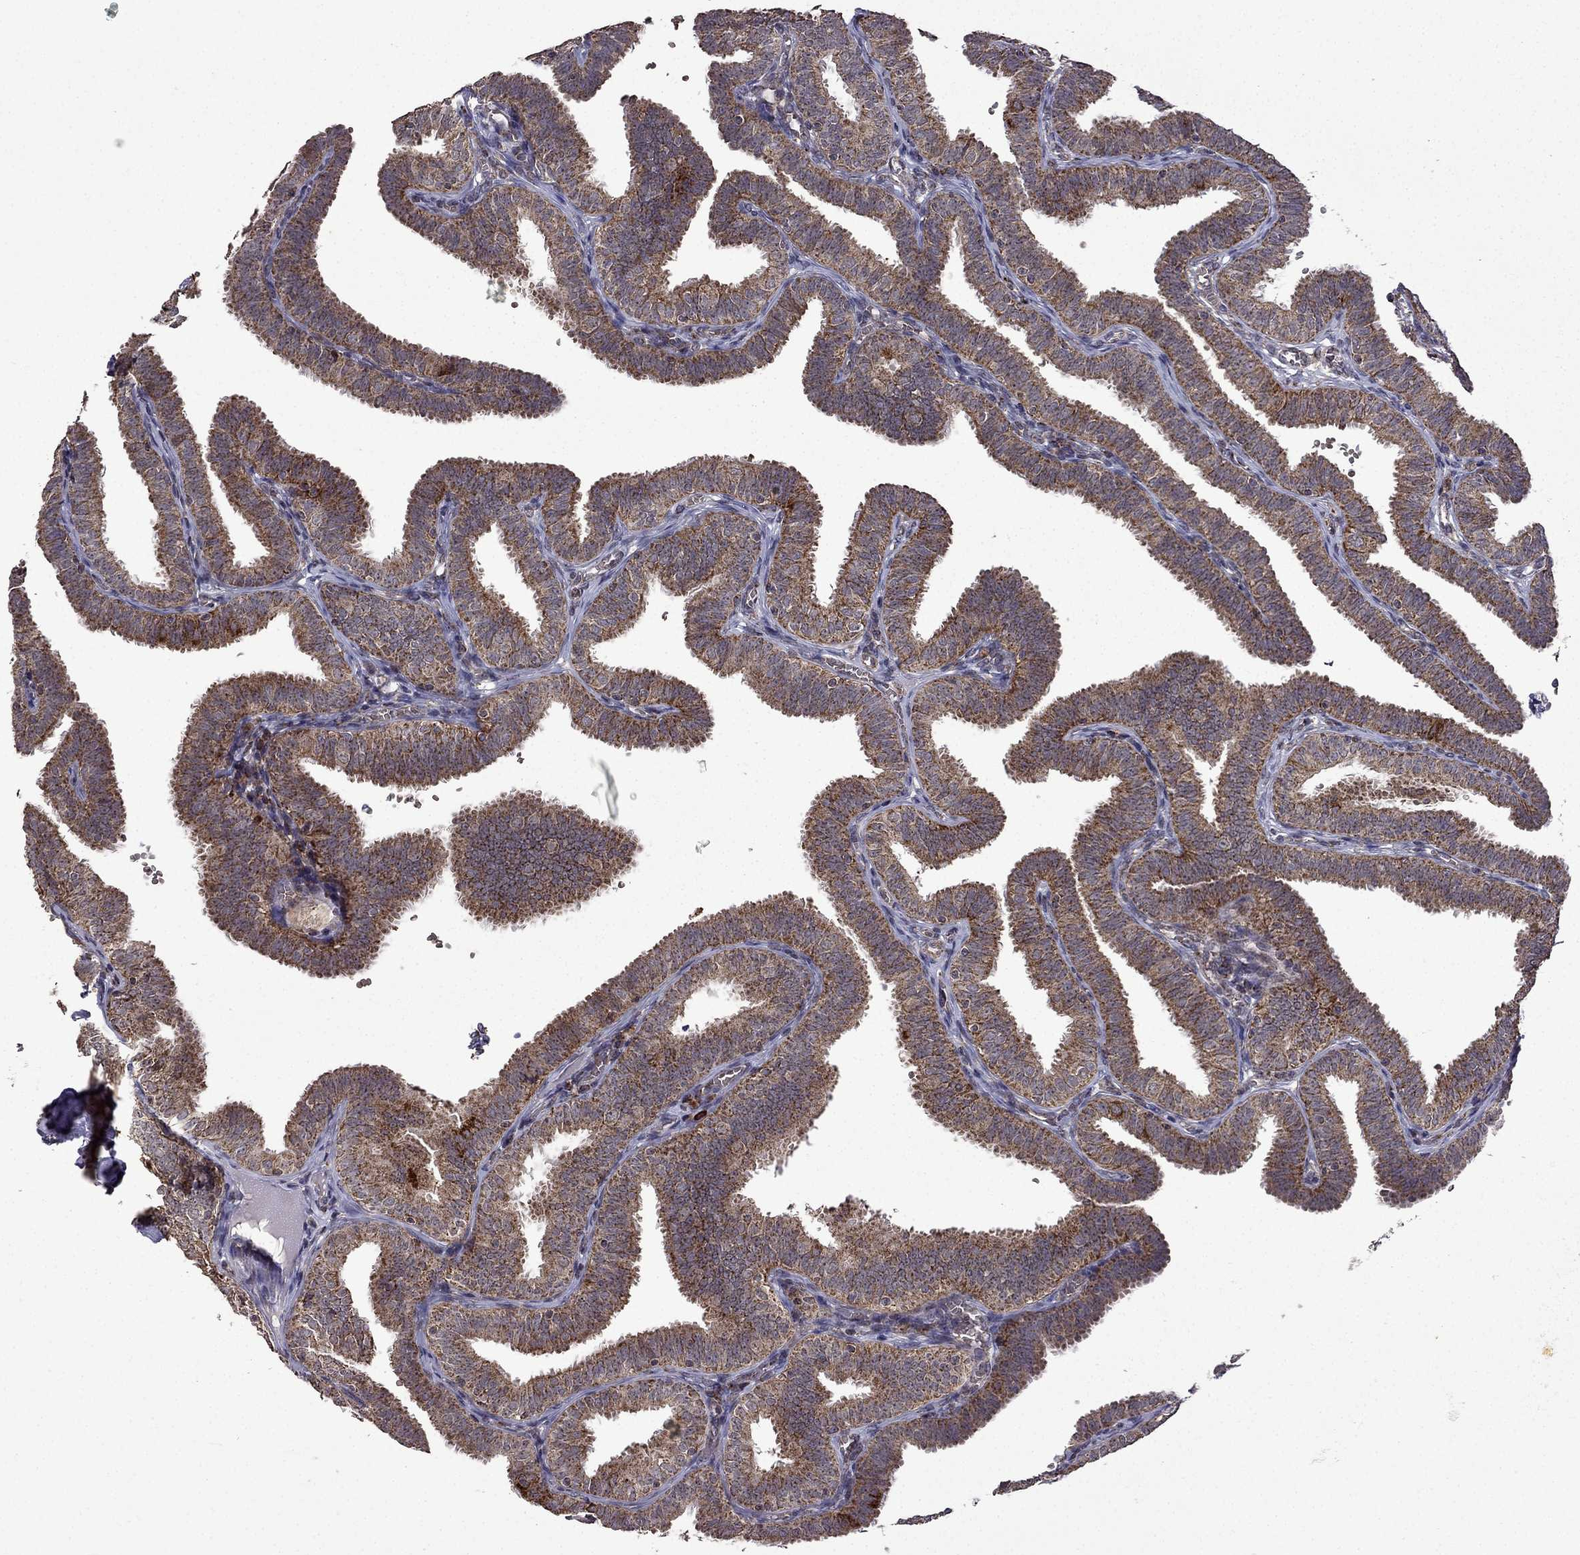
{"staining": {"intensity": "moderate", "quantity": ">75%", "location": "cytoplasmic/membranous"}, "tissue": "fallopian tube", "cell_type": "Glandular cells", "image_type": "normal", "snomed": [{"axis": "morphology", "description": "Normal tissue, NOS"}, {"axis": "topography", "description": "Fallopian tube"}], "caption": "Glandular cells show medium levels of moderate cytoplasmic/membranous positivity in approximately >75% of cells in benign human fallopian tube. (DAB = brown stain, brightfield microscopy at high magnification).", "gene": "TAB2", "patient": {"sex": "female", "age": 25}}